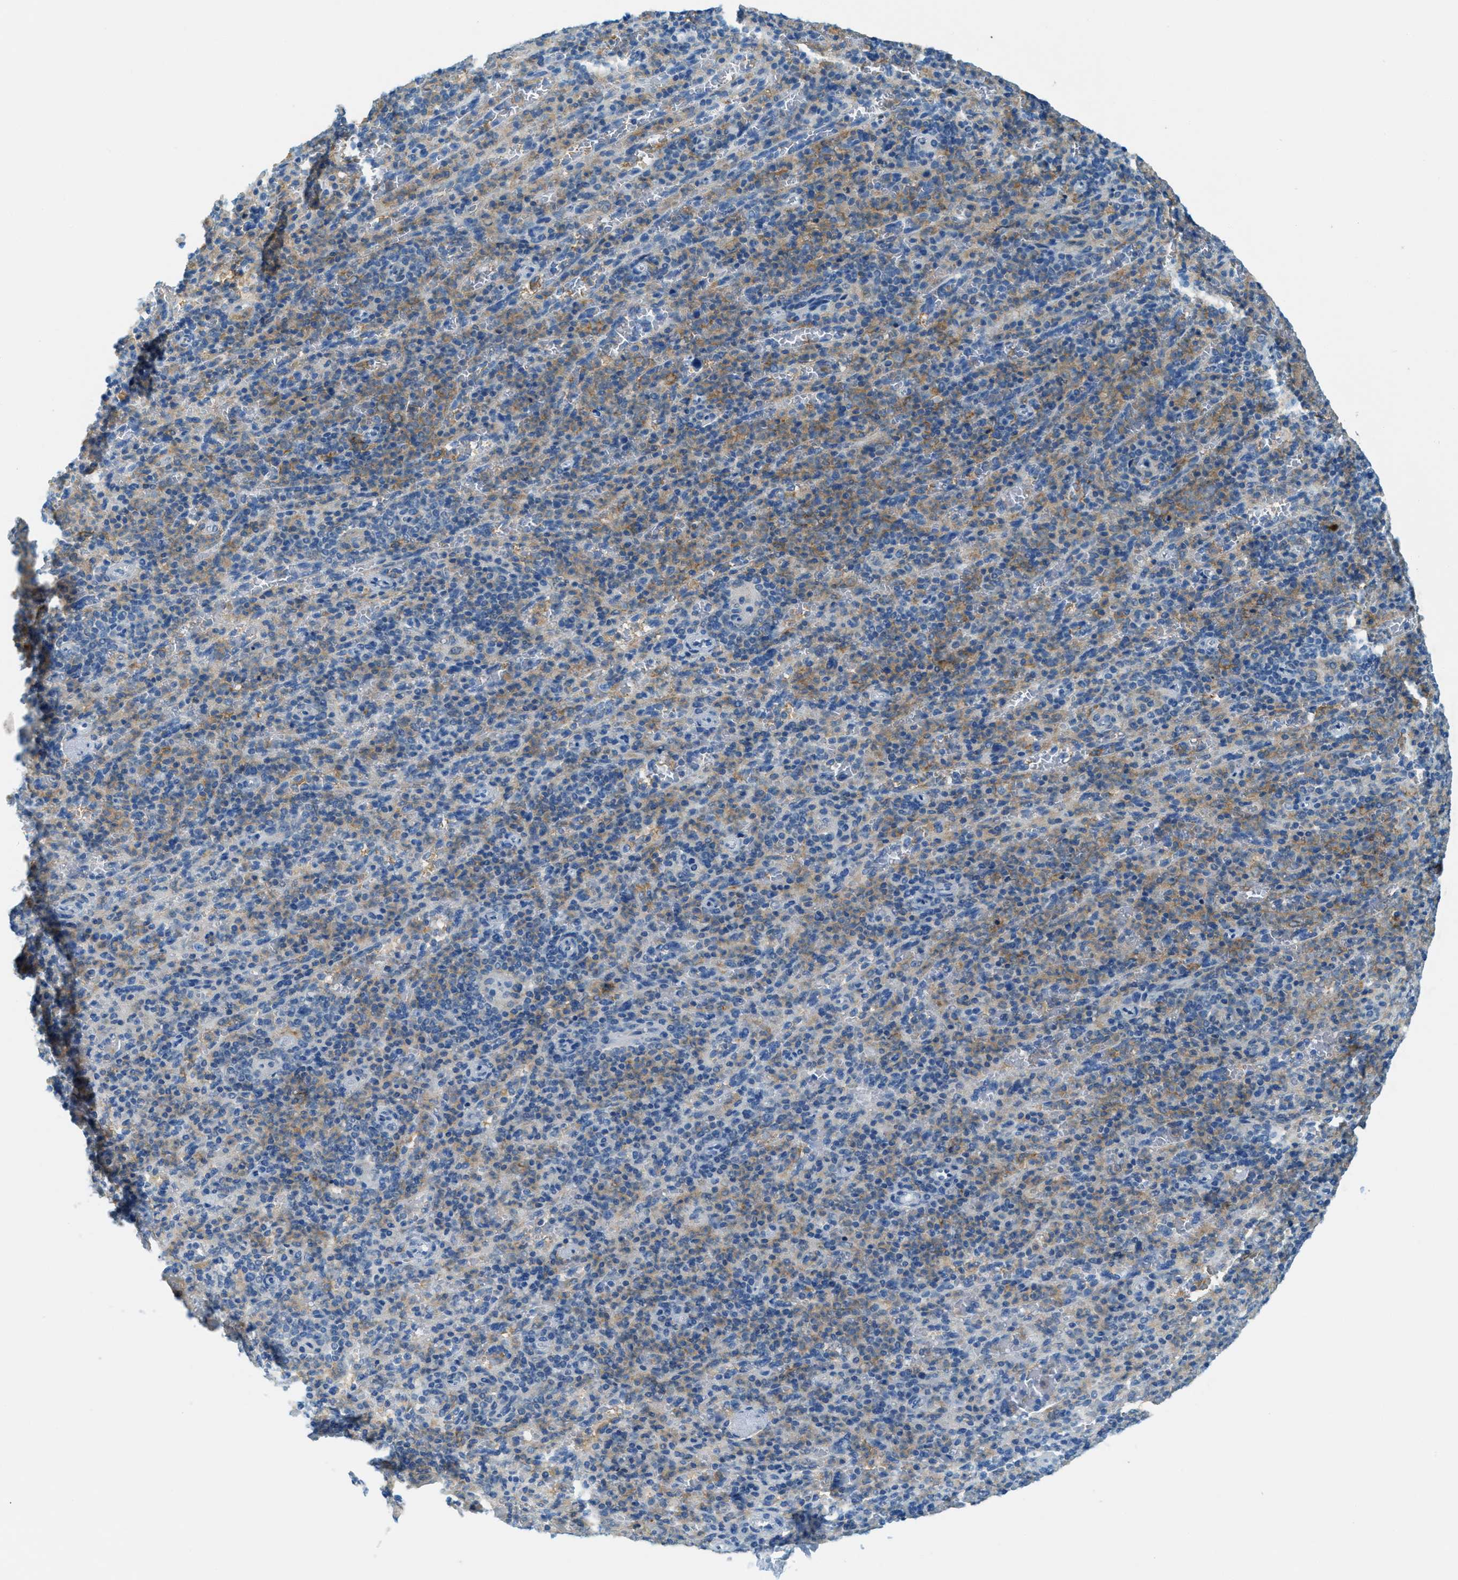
{"staining": {"intensity": "moderate", "quantity": "<25%", "location": "cytoplasmic/membranous"}, "tissue": "spleen", "cell_type": "Cells in red pulp", "image_type": "normal", "snomed": [{"axis": "morphology", "description": "Normal tissue, NOS"}, {"axis": "topography", "description": "Spleen"}], "caption": "The immunohistochemical stain labels moderate cytoplasmic/membranous positivity in cells in red pulp of normal spleen.", "gene": "MATCAP2", "patient": {"sex": "female", "age": 74}}